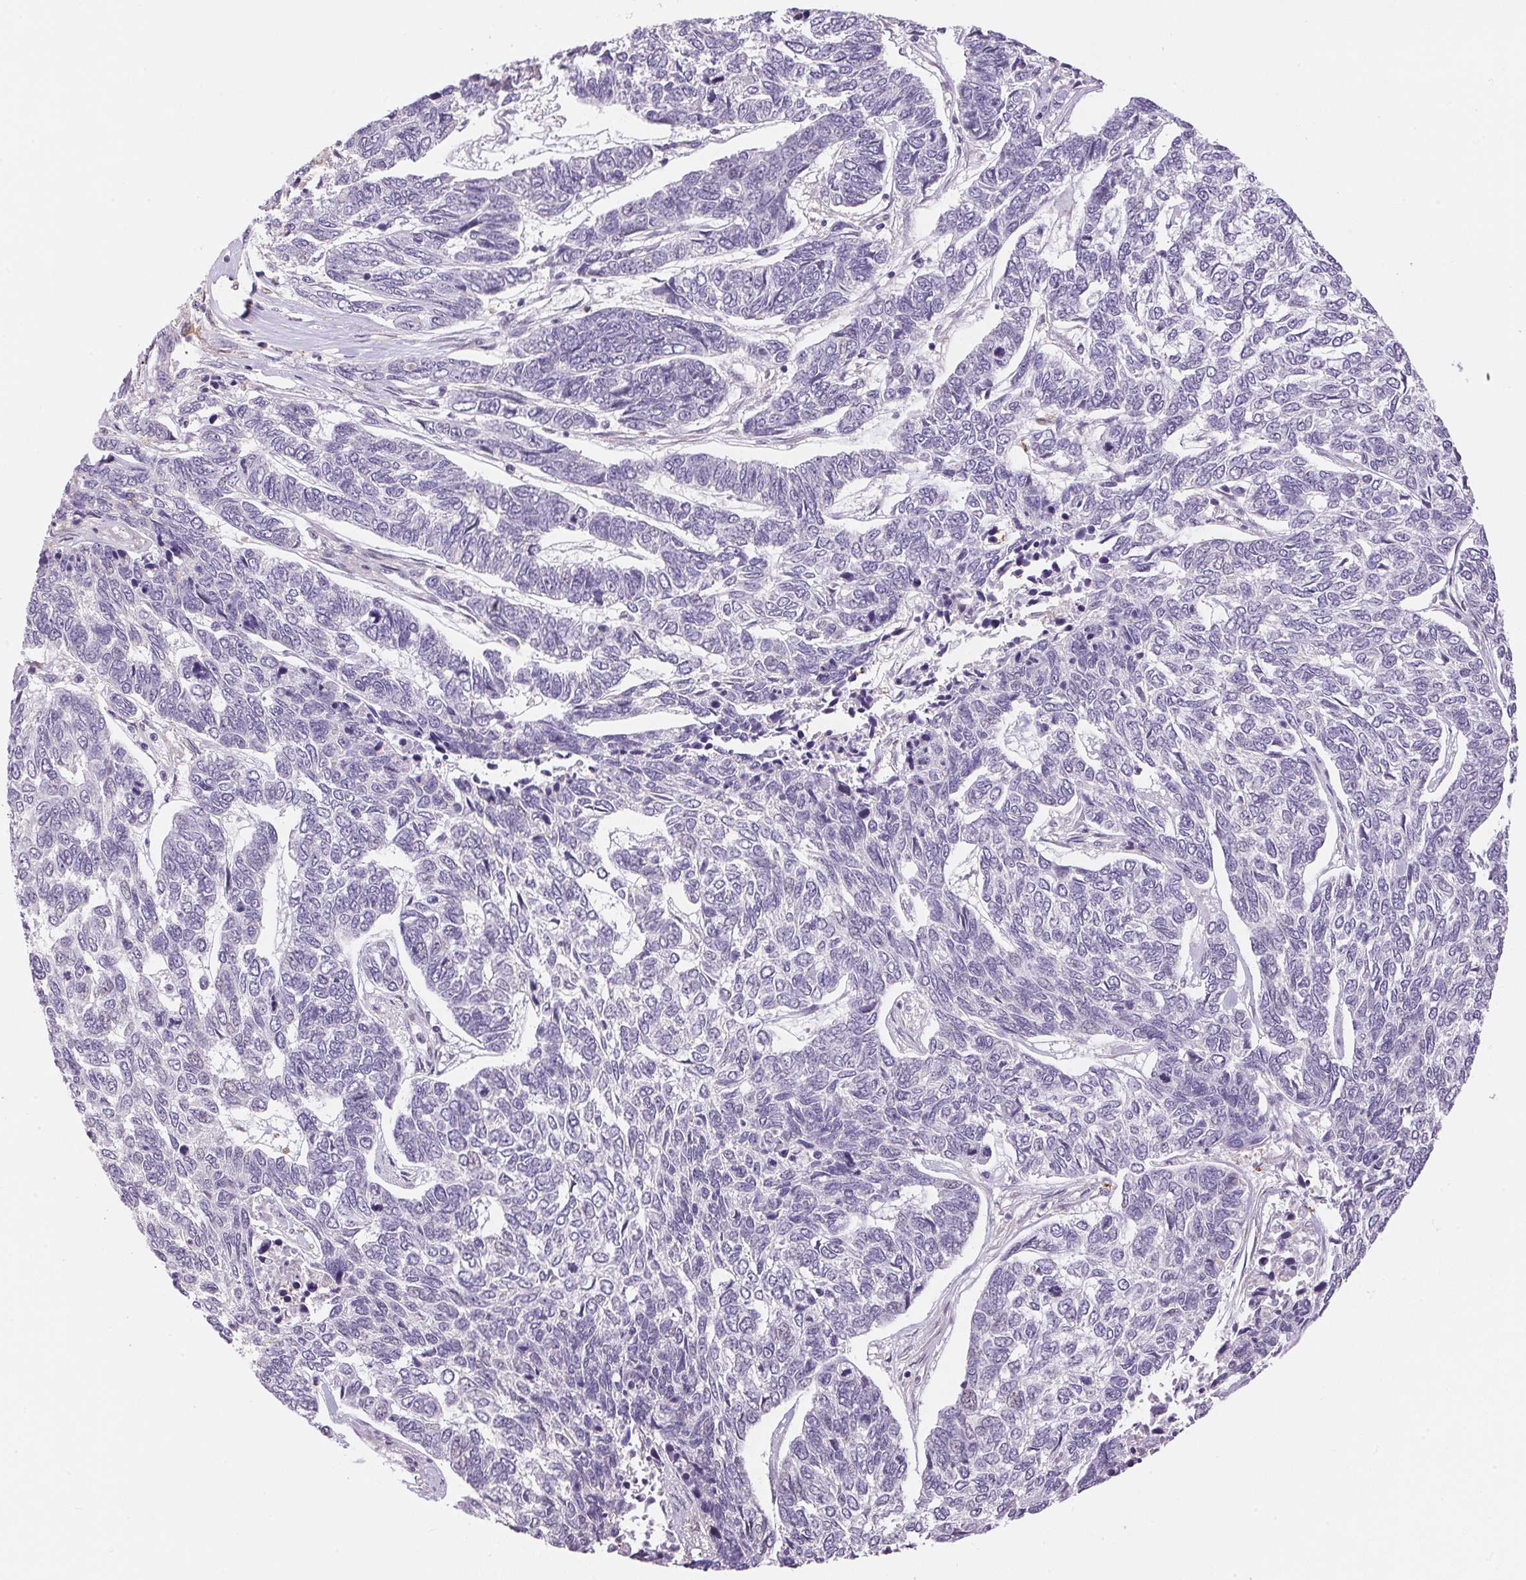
{"staining": {"intensity": "negative", "quantity": "none", "location": "none"}, "tissue": "skin cancer", "cell_type": "Tumor cells", "image_type": "cancer", "snomed": [{"axis": "morphology", "description": "Basal cell carcinoma"}, {"axis": "topography", "description": "Skin"}], "caption": "Immunohistochemistry histopathology image of neoplastic tissue: human basal cell carcinoma (skin) stained with DAB reveals no significant protein positivity in tumor cells.", "gene": "GYG2", "patient": {"sex": "female", "age": 65}}